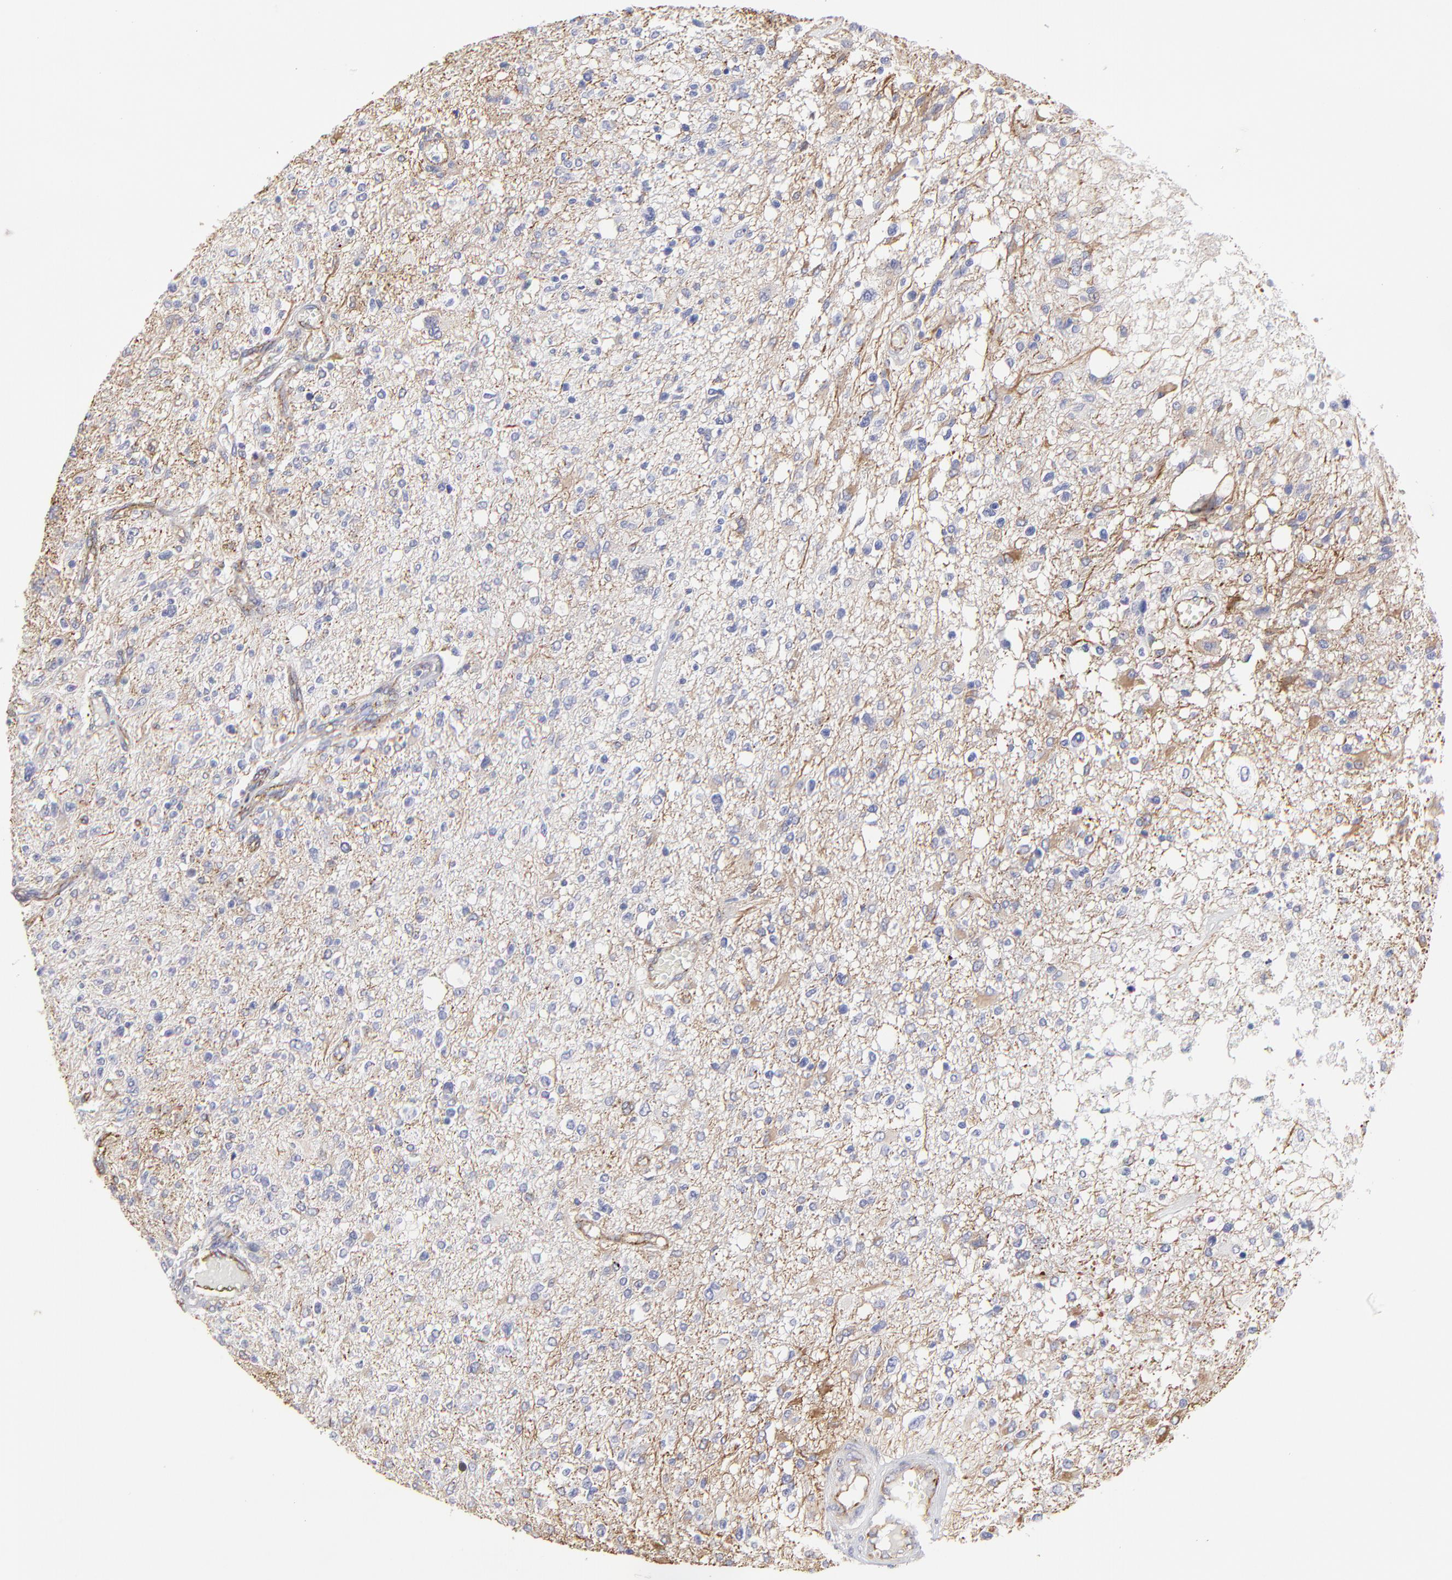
{"staining": {"intensity": "moderate", "quantity": ">75%", "location": "cytoplasmic/membranous"}, "tissue": "glioma", "cell_type": "Tumor cells", "image_type": "cancer", "snomed": [{"axis": "morphology", "description": "Glioma, malignant, High grade"}, {"axis": "topography", "description": "Cerebral cortex"}], "caption": "The immunohistochemical stain labels moderate cytoplasmic/membranous staining in tumor cells of malignant glioma (high-grade) tissue.", "gene": "COX8C", "patient": {"sex": "male", "age": 76}}